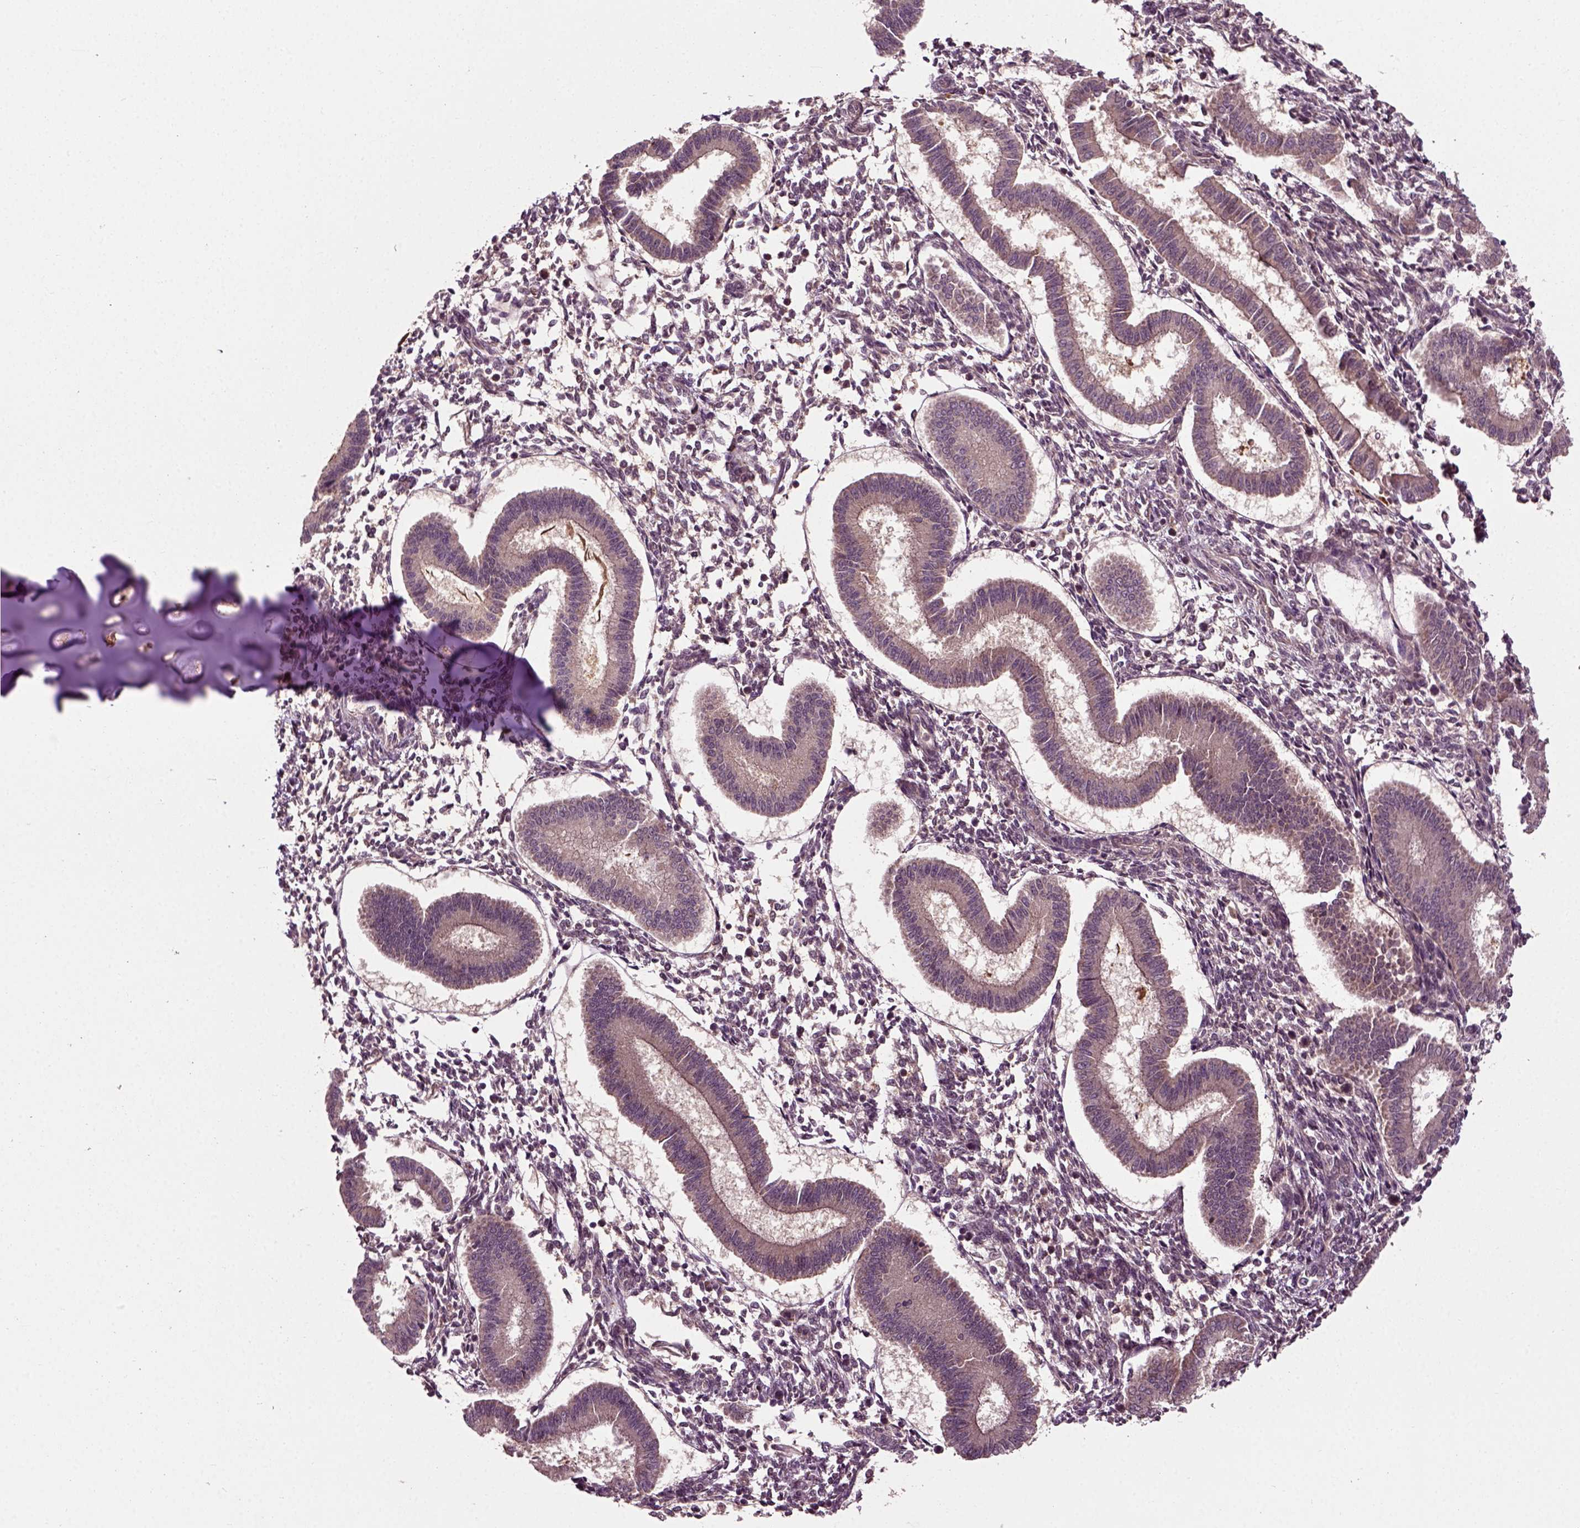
{"staining": {"intensity": "moderate", "quantity": "<25%", "location": "cytoplasmic/membranous"}, "tissue": "endometrium", "cell_type": "Cells in endometrial stroma", "image_type": "normal", "snomed": [{"axis": "morphology", "description": "Normal tissue, NOS"}, {"axis": "topography", "description": "Endometrium"}], "caption": "High-power microscopy captured an immunohistochemistry (IHC) histopathology image of benign endometrium, revealing moderate cytoplasmic/membranous positivity in about <25% of cells in endometrial stroma. The staining was performed using DAB to visualize the protein expression in brown, while the nuclei were stained in blue with hematoxylin (Magnification: 20x).", "gene": "PLCD3", "patient": {"sex": "female", "age": 43}}